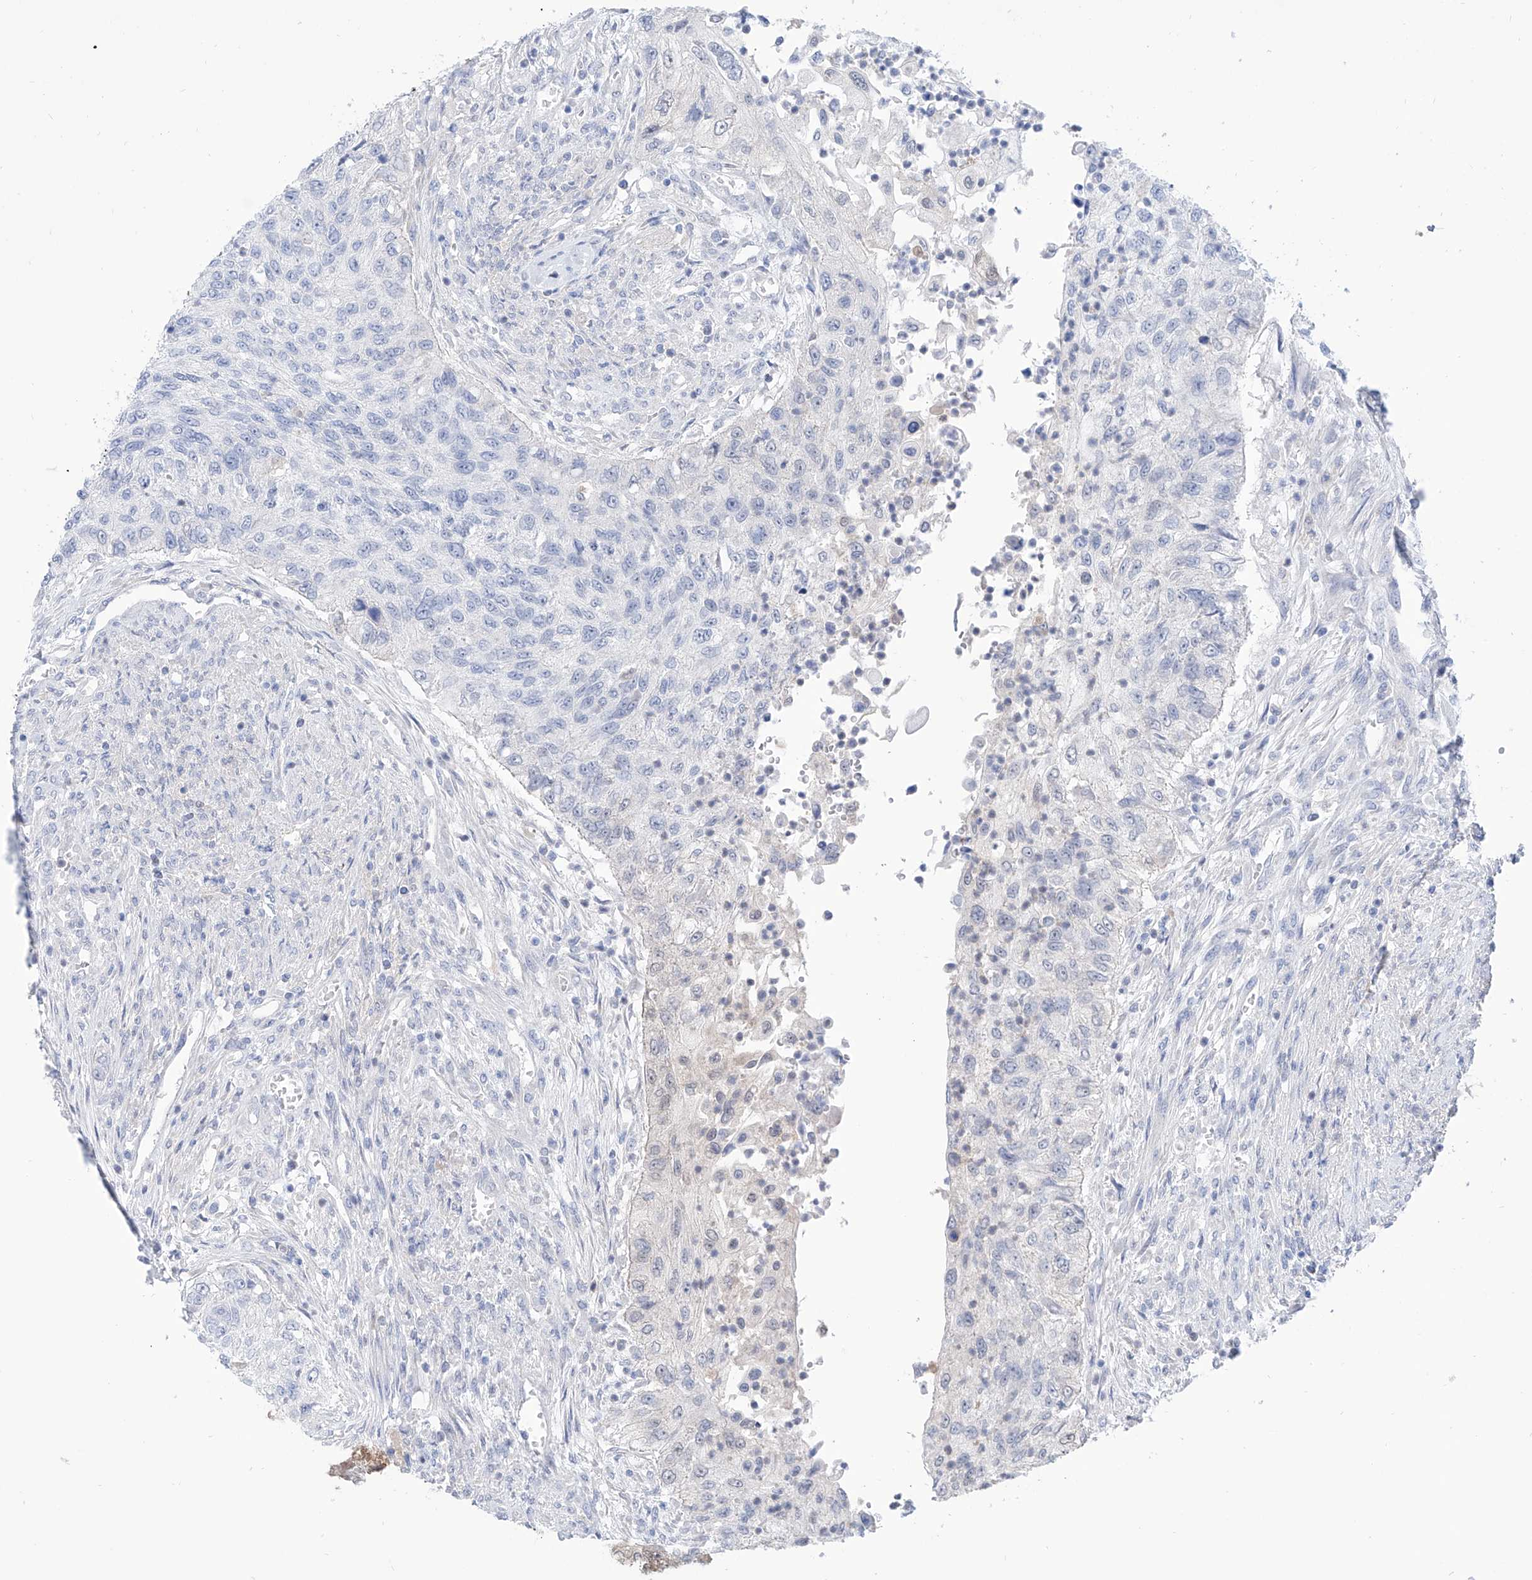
{"staining": {"intensity": "negative", "quantity": "none", "location": "none"}, "tissue": "urothelial cancer", "cell_type": "Tumor cells", "image_type": "cancer", "snomed": [{"axis": "morphology", "description": "Urothelial carcinoma, High grade"}, {"axis": "topography", "description": "Urinary bladder"}], "caption": "Tumor cells are negative for protein expression in human urothelial carcinoma (high-grade).", "gene": "PDXK", "patient": {"sex": "female", "age": 60}}